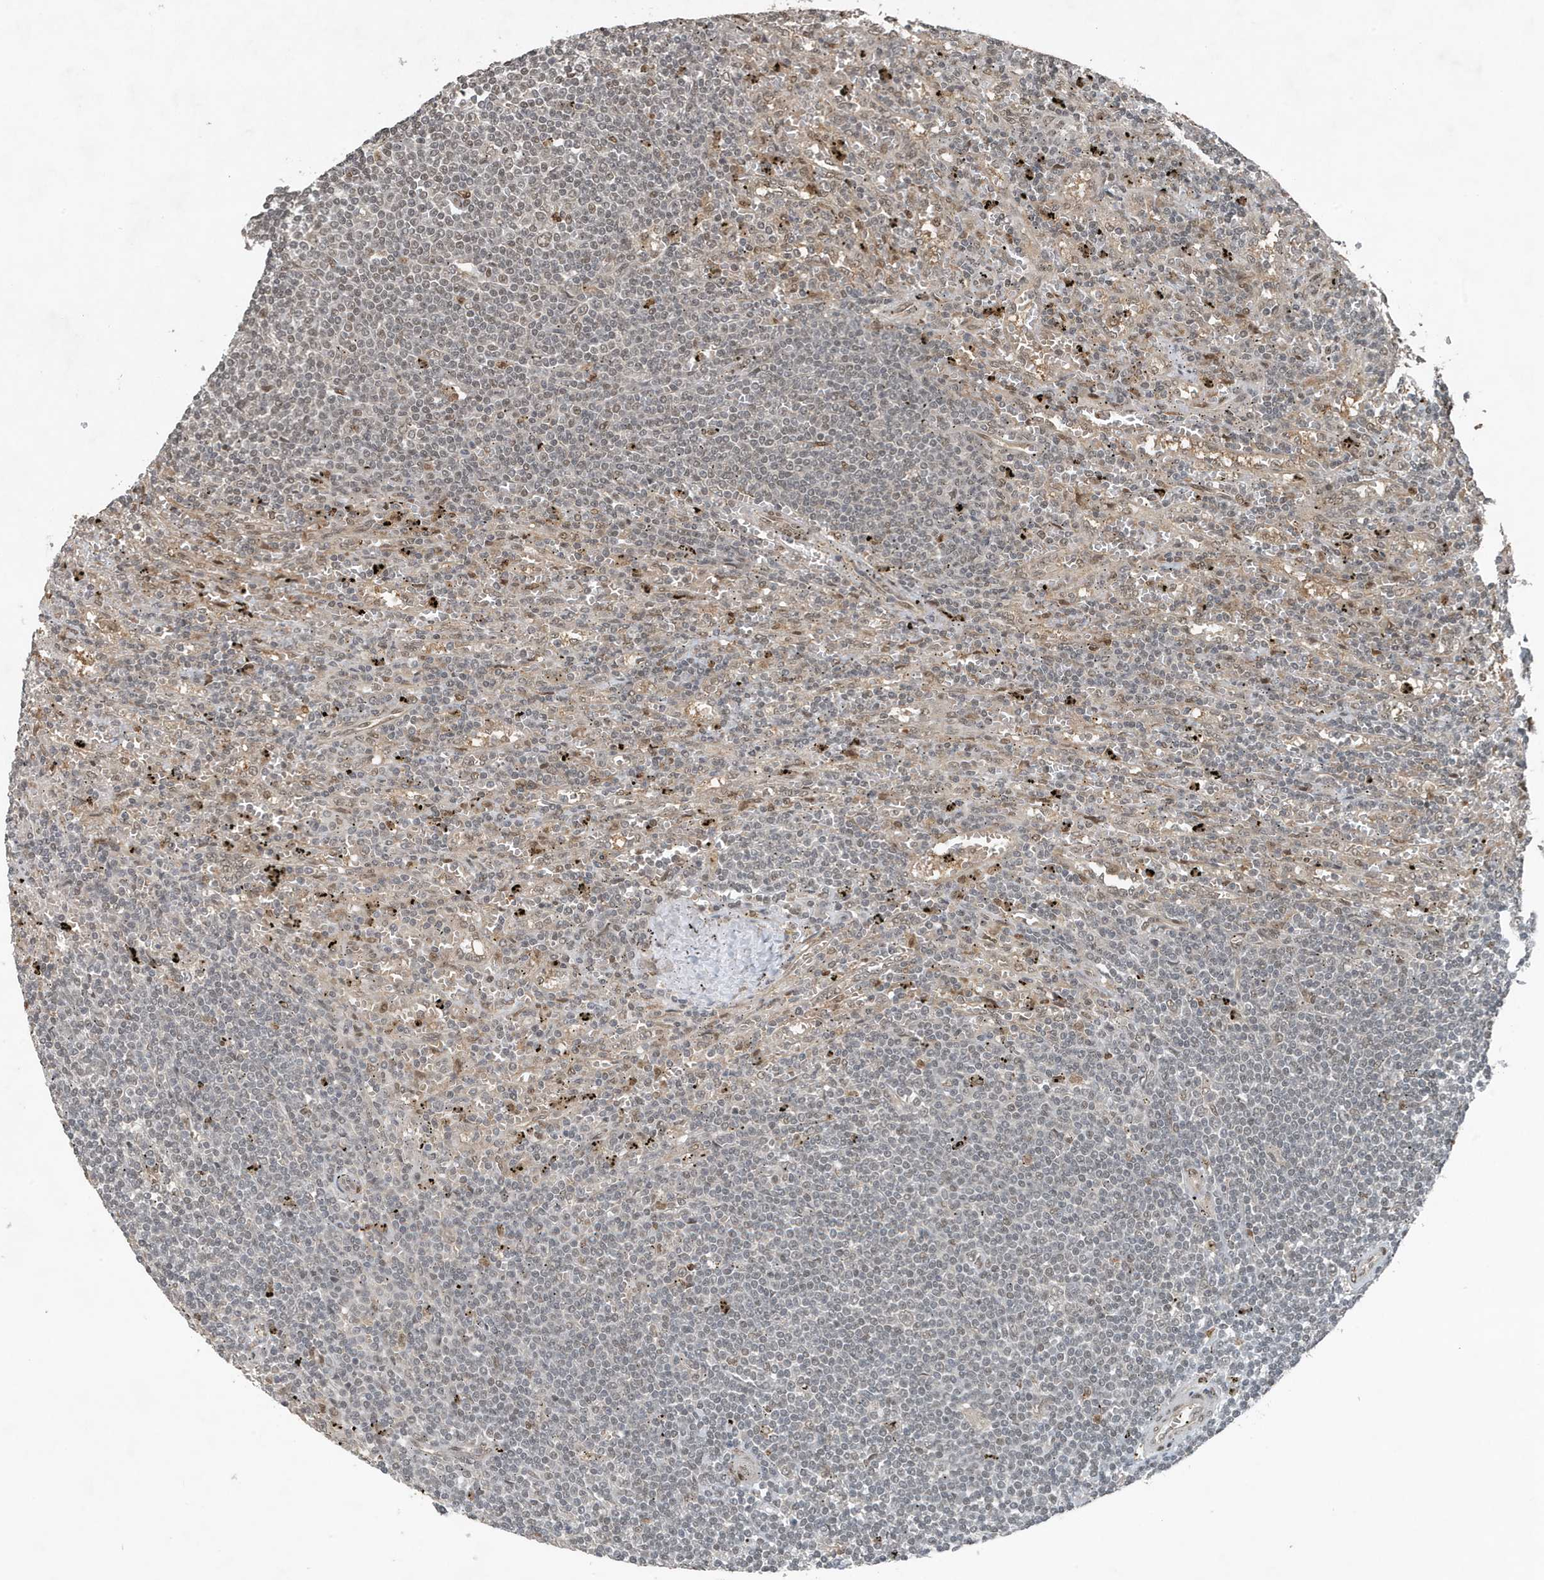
{"staining": {"intensity": "weak", "quantity": "25%-75%", "location": "nuclear"}, "tissue": "lymphoma", "cell_type": "Tumor cells", "image_type": "cancer", "snomed": [{"axis": "morphology", "description": "Malignant lymphoma, non-Hodgkin's type, Low grade"}, {"axis": "topography", "description": "Spleen"}], "caption": "There is low levels of weak nuclear staining in tumor cells of lymphoma, as demonstrated by immunohistochemical staining (brown color).", "gene": "HSPA1A", "patient": {"sex": "male", "age": 76}}